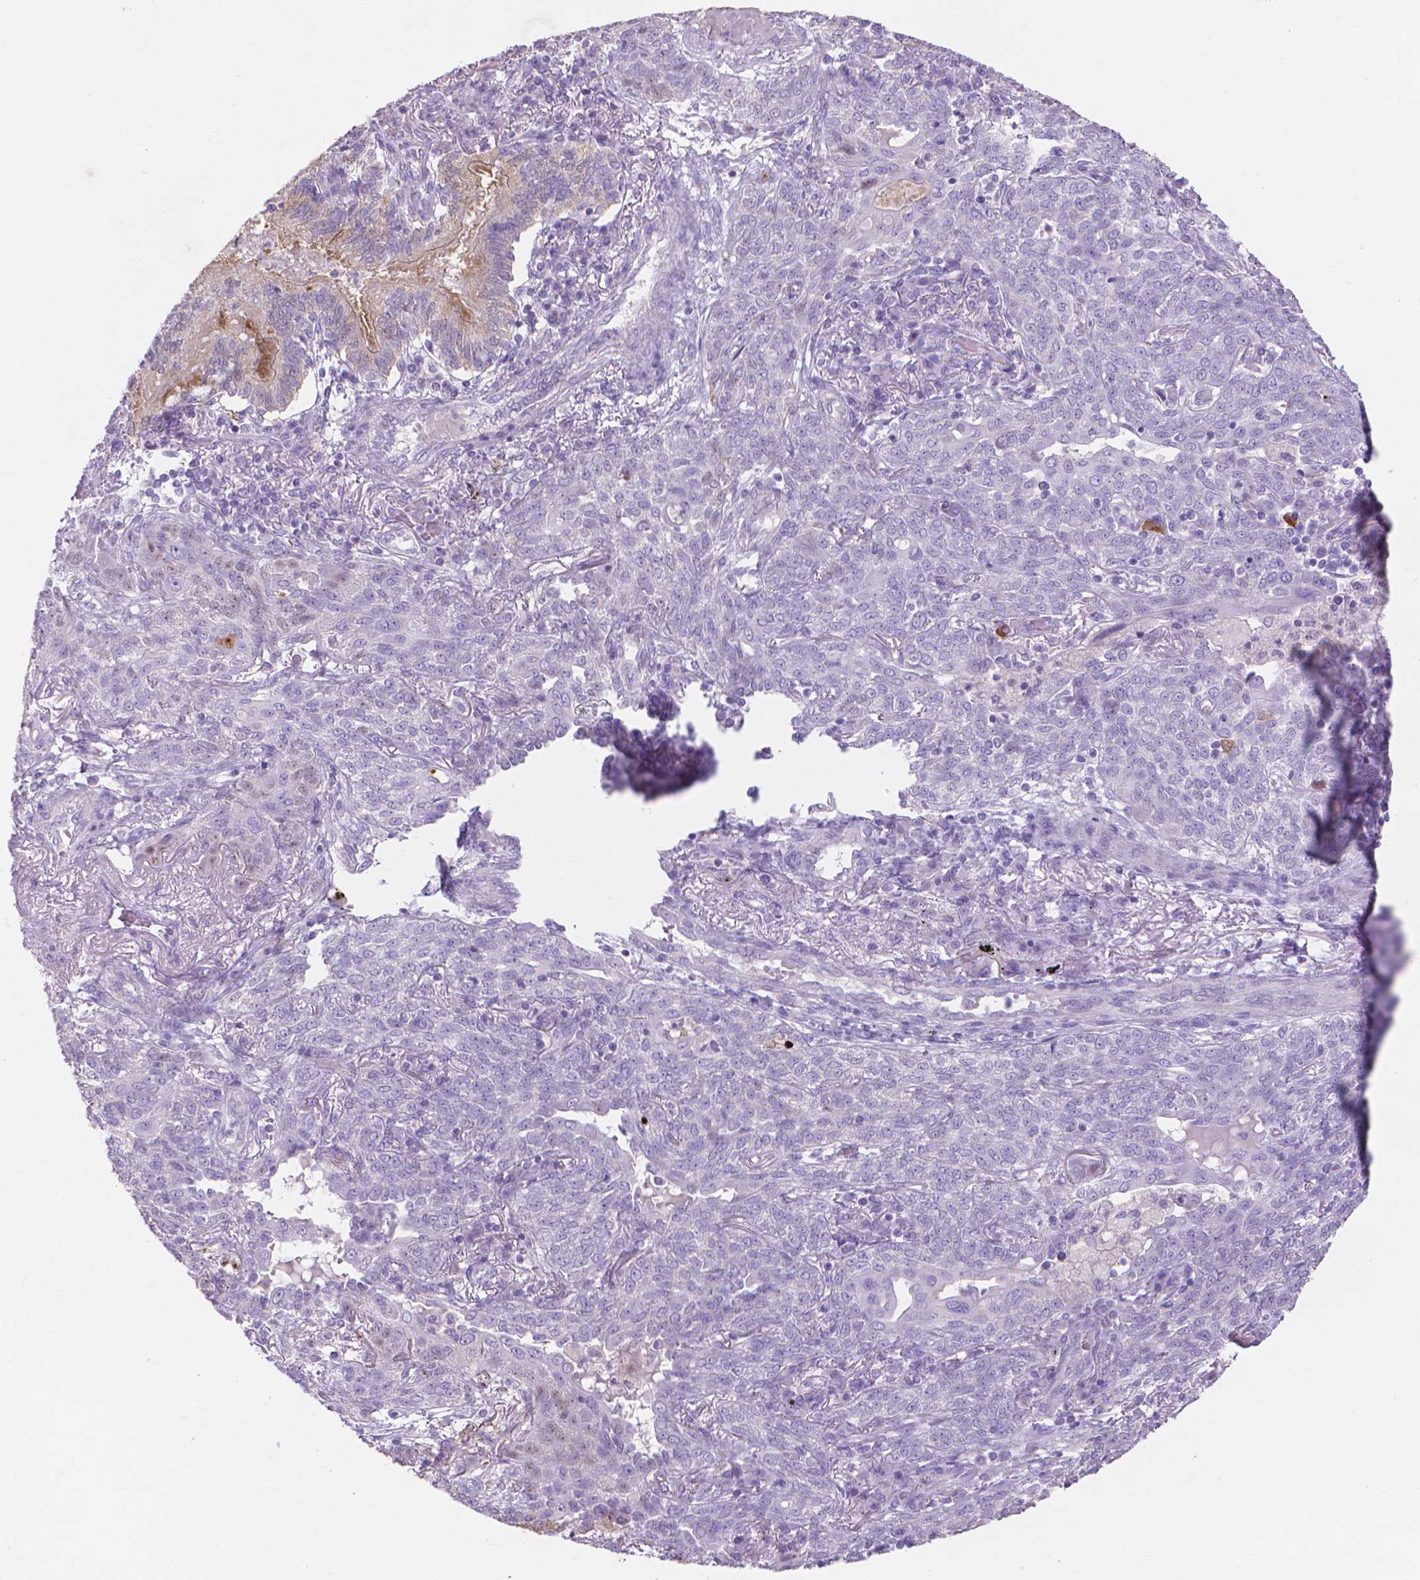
{"staining": {"intensity": "negative", "quantity": "none", "location": "none"}, "tissue": "lung cancer", "cell_type": "Tumor cells", "image_type": "cancer", "snomed": [{"axis": "morphology", "description": "Squamous cell carcinoma, NOS"}, {"axis": "topography", "description": "Lung"}], "caption": "Tumor cells show no significant expression in lung squamous cell carcinoma.", "gene": "MMP11", "patient": {"sex": "female", "age": 70}}